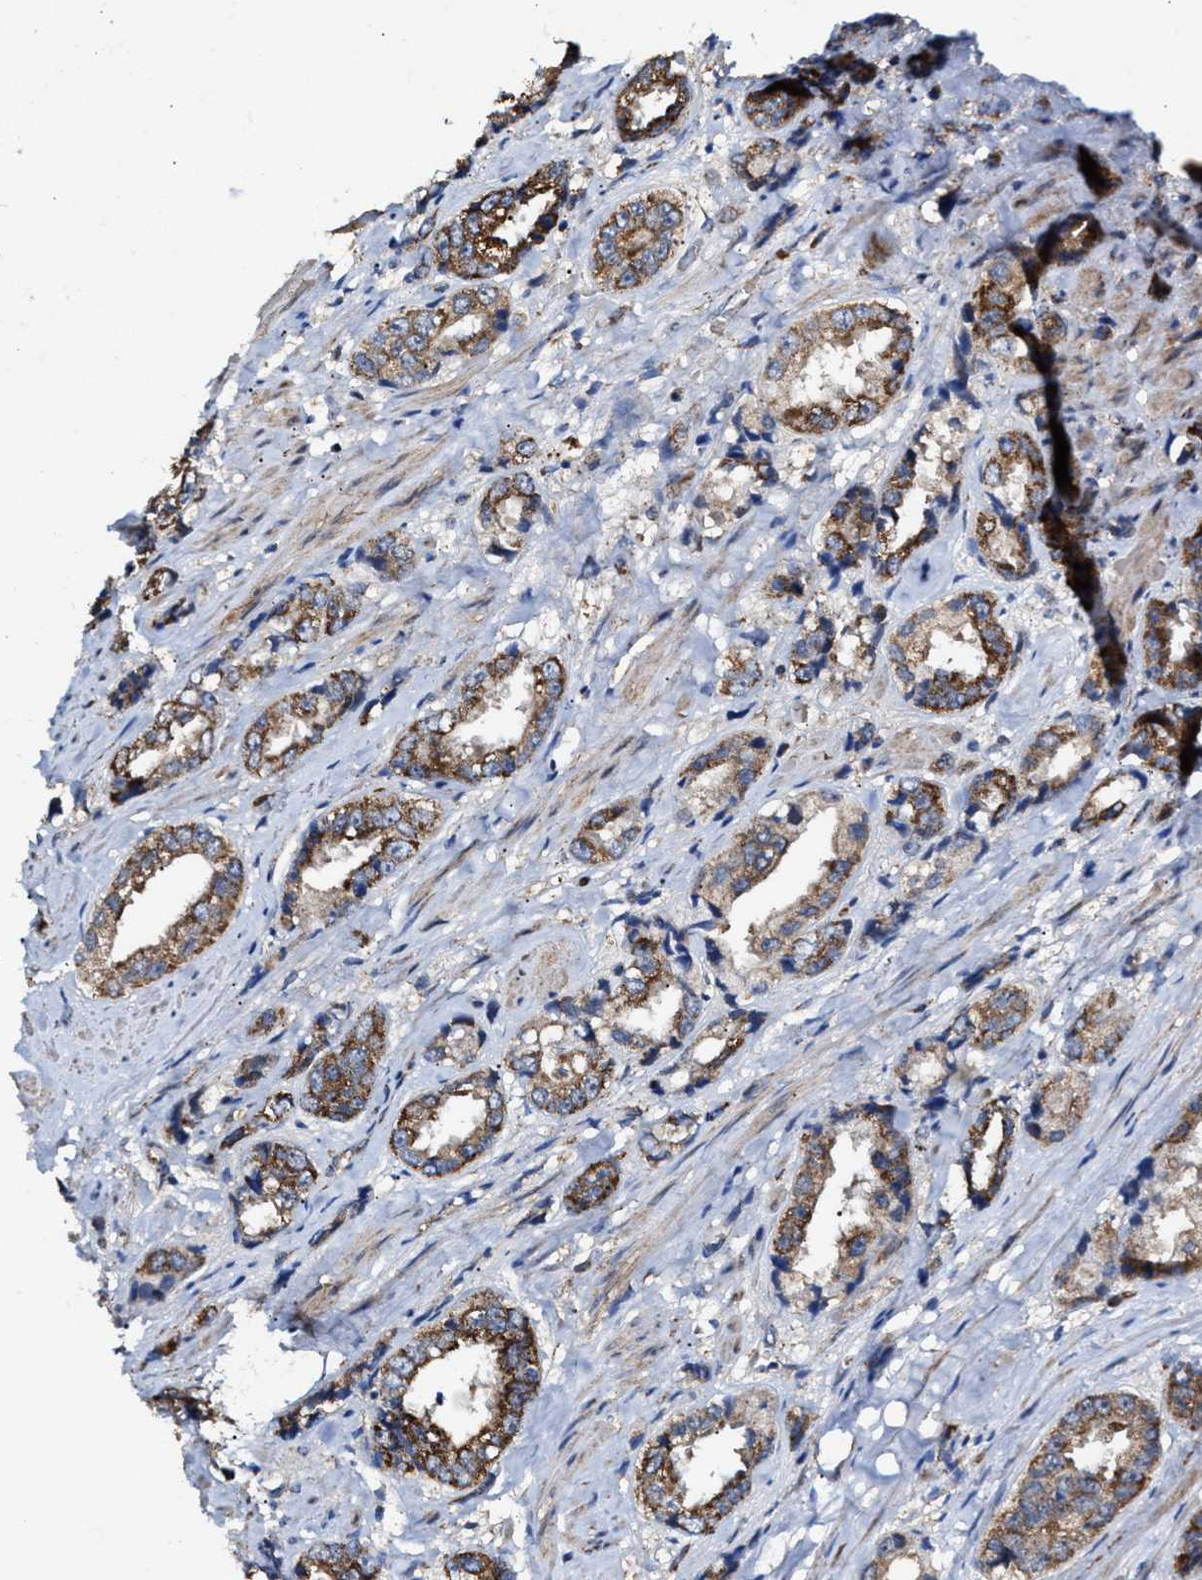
{"staining": {"intensity": "strong", "quantity": ">75%", "location": "cytoplasmic/membranous"}, "tissue": "prostate cancer", "cell_type": "Tumor cells", "image_type": "cancer", "snomed": [{"axis": "morphology", "description": "Adenocarcinoma, High grade"}, {"axis": "topography", "description": "Prostate"}], "caption": "Human prostate cancer (adenocarcinoma (high-grade)) stained with a protein marker reveals strong staining in tumor cells.", "gene": "MECR", "patient": {"sex": "male", "age": 61}}